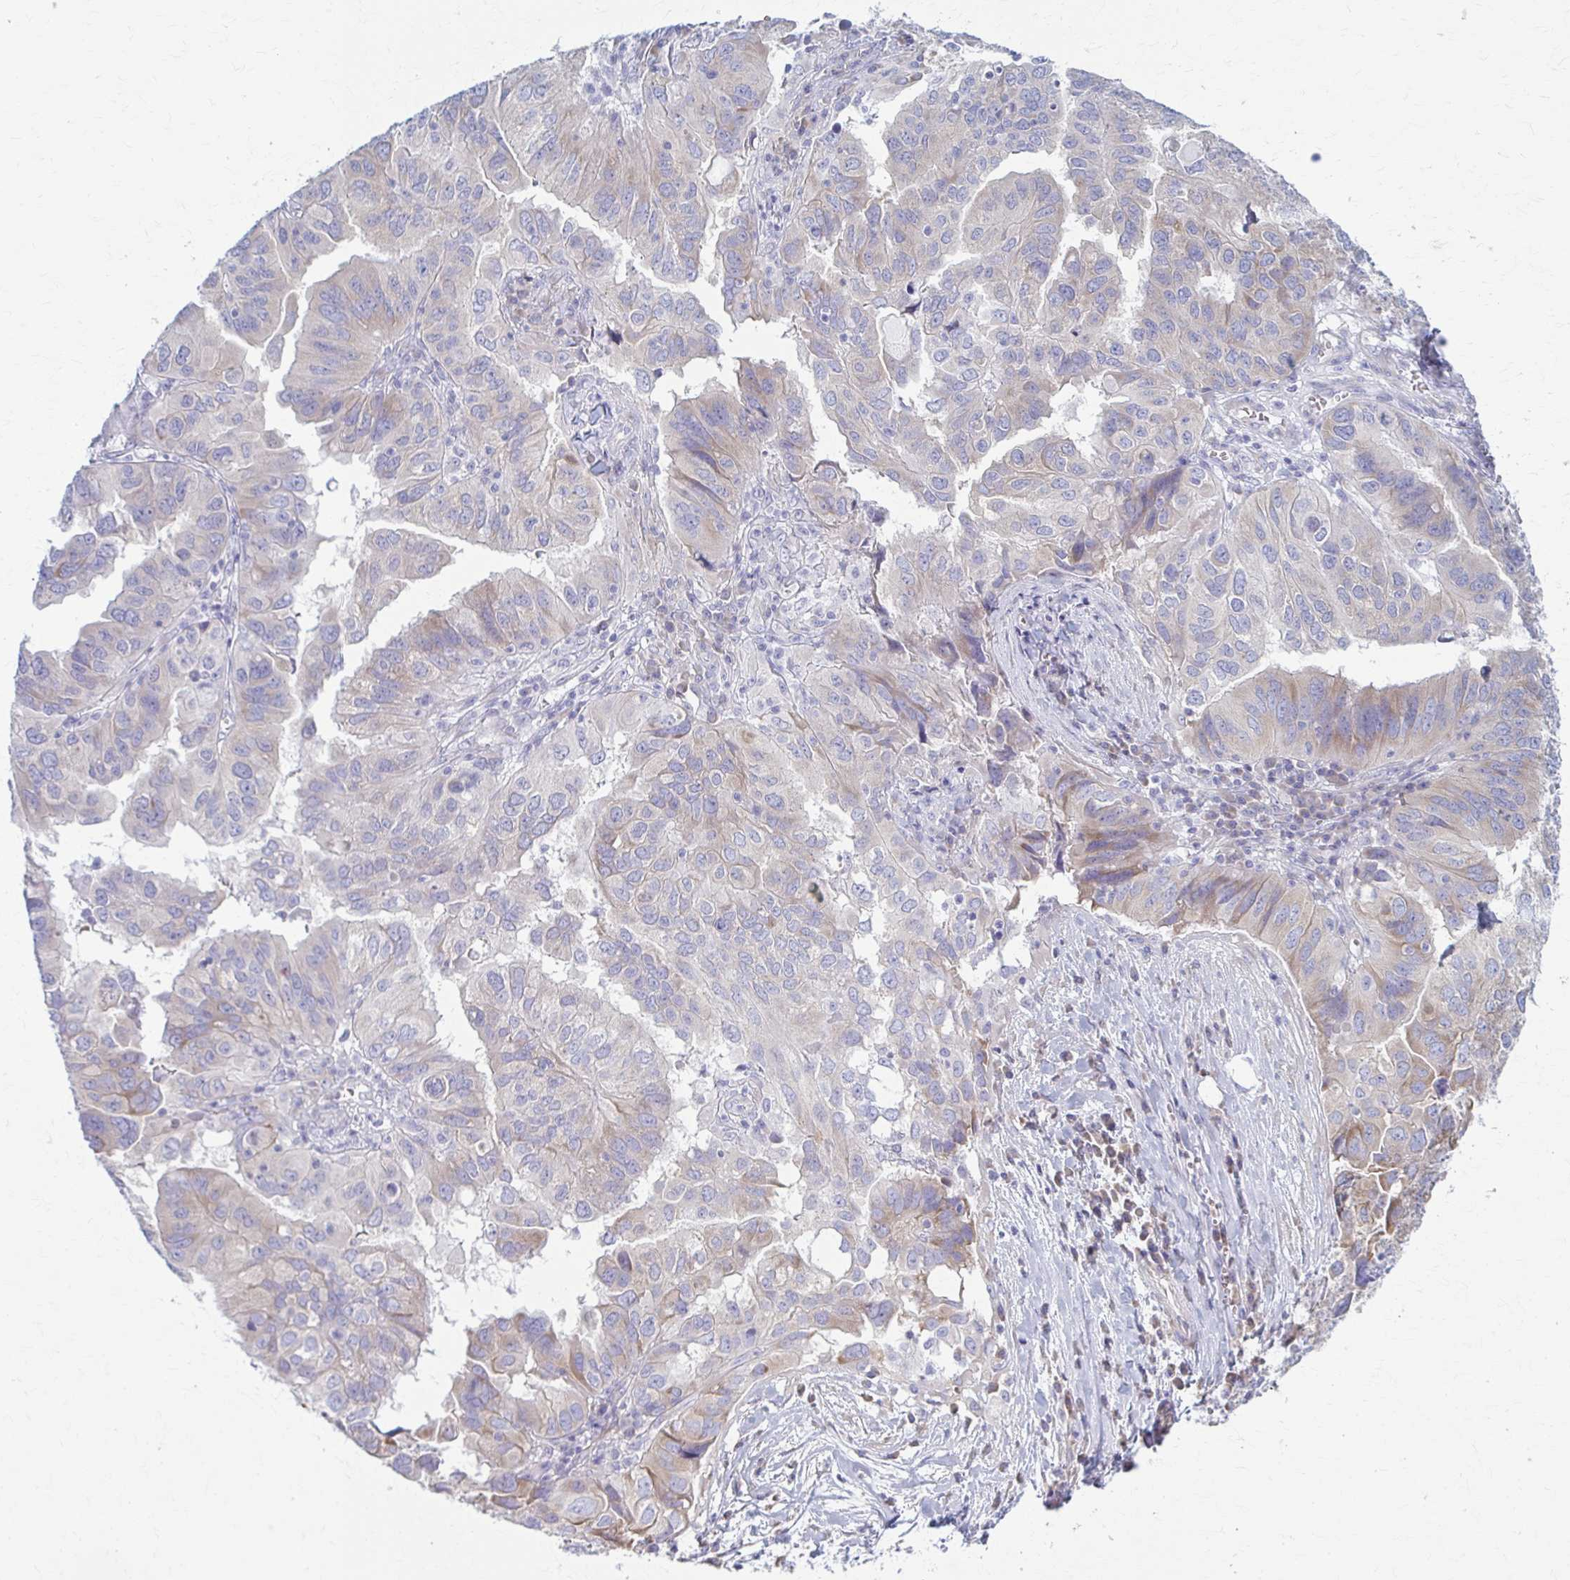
{"staining": {"intensity": "weak", "quantity": "<25%", "location": "cytoplasmic/membranous"}, "tissue": "ovarian cancer", "cell_type": "Tumor cells", "image_type": "cancer", "snomed": [{"axis": "morphology", "description": "Cystadenocarcinoma, serous, NOS"}, {"axis": "topography", "description": "Ovary"}], "caption": "DAB (3,3'-diaminobenzidine) immunohistochemical staining of human ovarian serous cystadenocarcinoma exhibits no significant expression in tumor cells.", "gene": "PRKRA", "patient": {"sex": "female", "age": 79}}